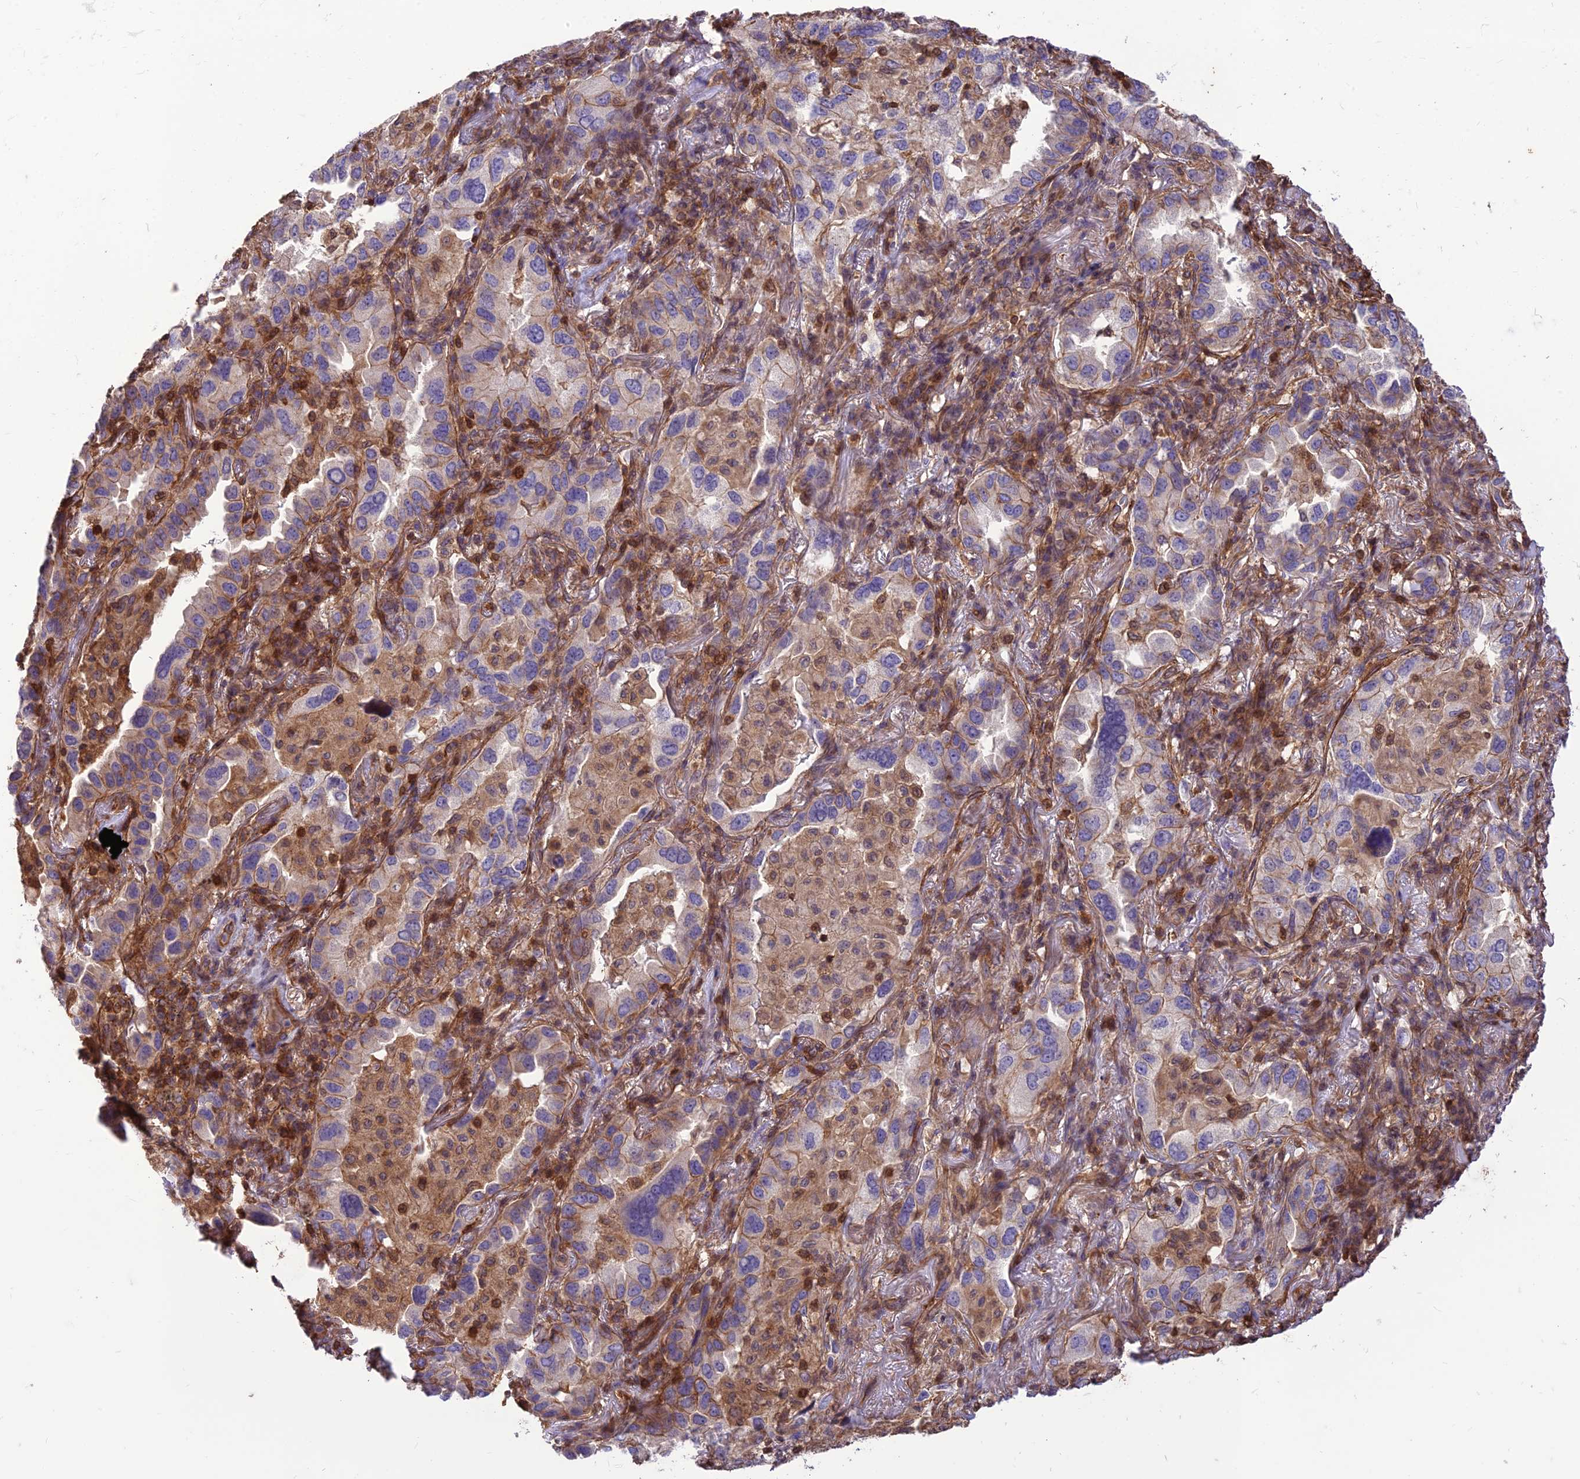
{"staining": {"intensity": "moderate", "quantity": "<25%", "location": "cytoplasmic/membranous"}, "tissue": "lung cancer", "cell_type": "Tumor cells", "image_type": "cancer", "snomed": [{"axis": "morphology", "description": "Adenocarcinoma, NOS"}, {"axis": "topography", "description": "Lung"}], "caption": "Brown immunohistochemical staining in human lung cancer (adenocarcinoma) reveals moderate cytoplasmic/membranous expression in approximately <25% of tumor cells.", "gene": "HPSE2", "patient": {"sex": "female", "age": 69}}